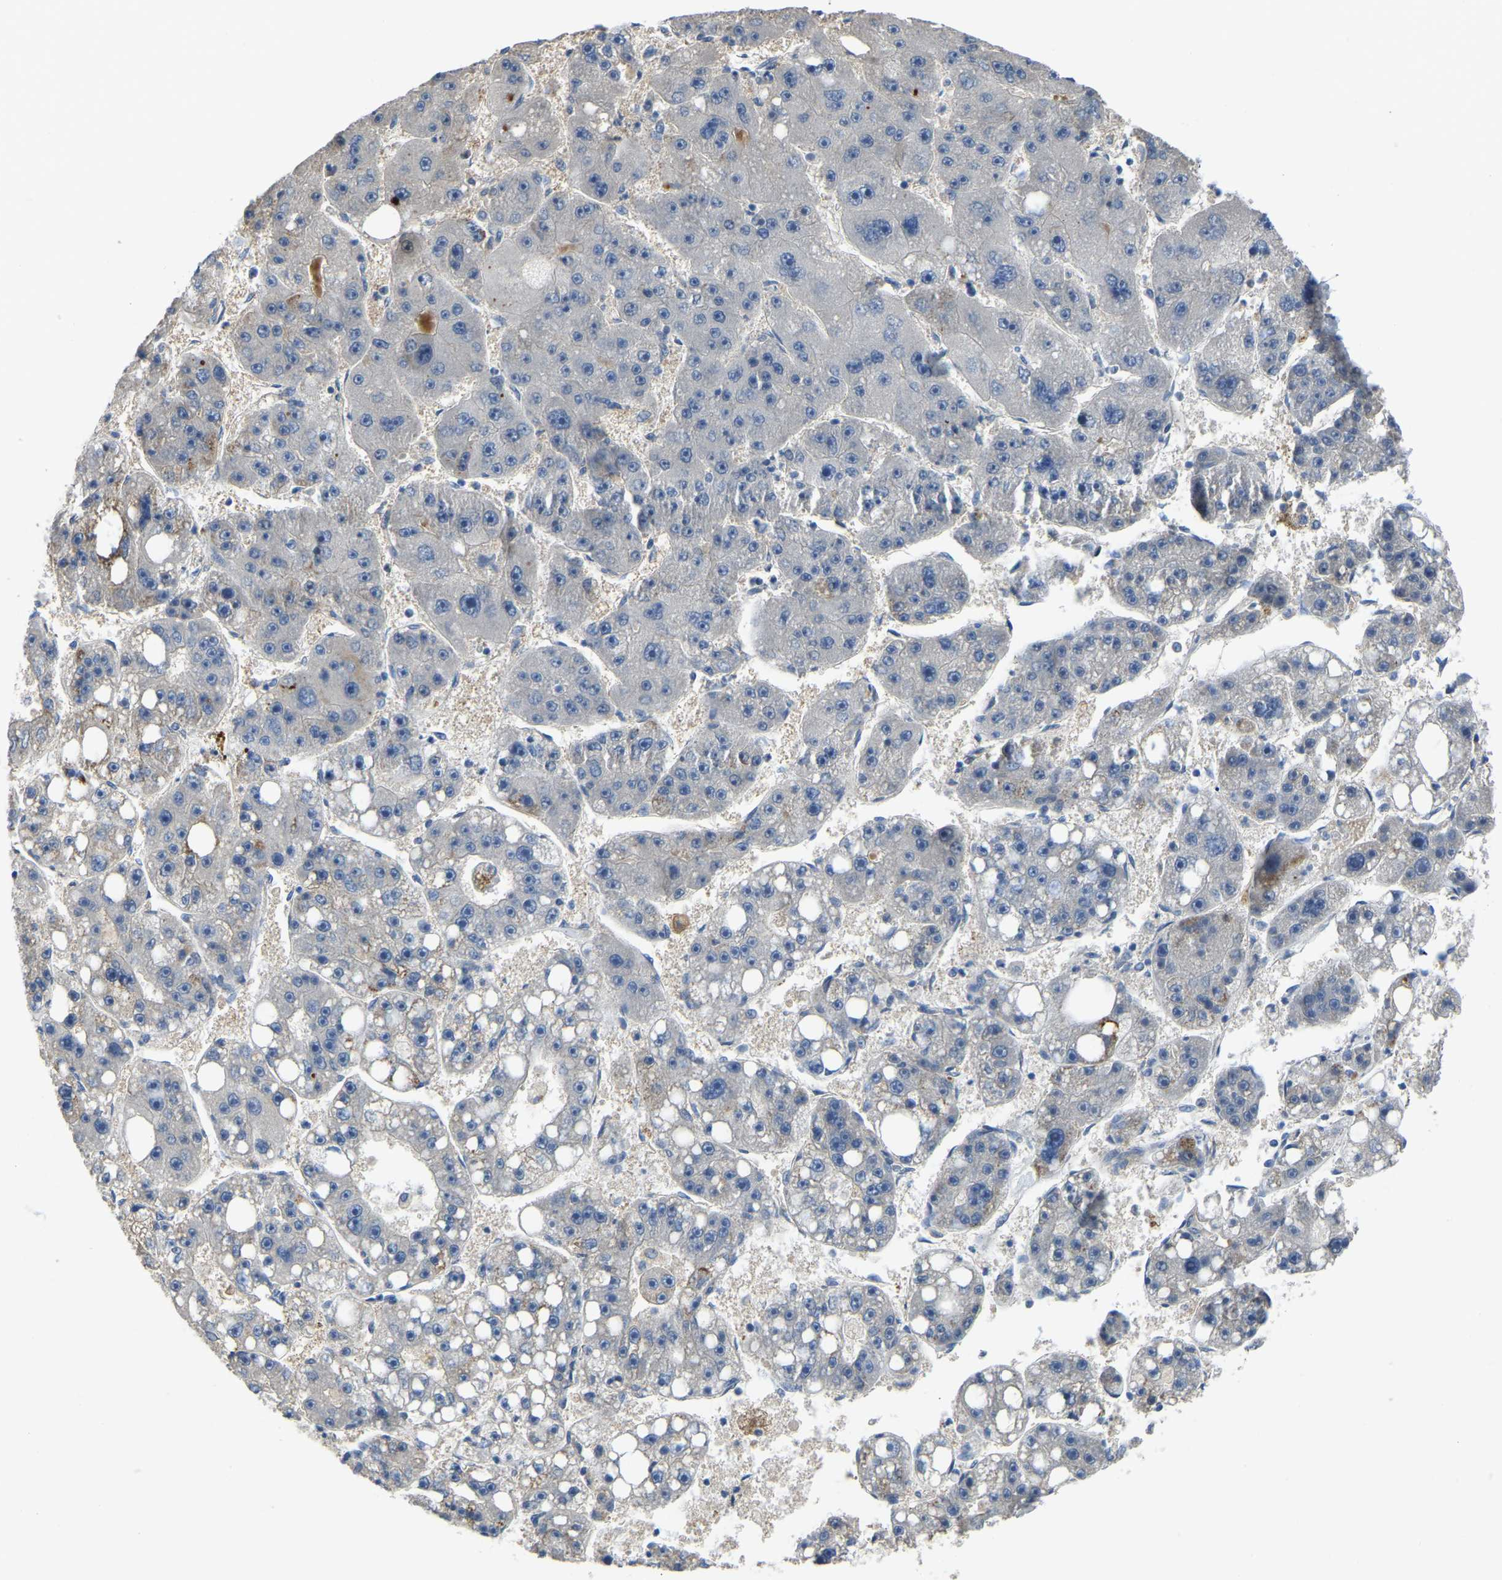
{"staining": {"intensity": "negative", "quantity": "none", "location": "none"}, "tissue": "liver cancer", "cell_type": "Tumor cells", "image_type": "cancer", "snomed": [{"axis": "morphology", "description": "Carcinoma, Hepatocellular, NOS"}, {"axis": "topography", "description": "Liver"}], "caption": "Histopathology image shows no protein expression in tumor cells of hepatocellular carcinoma (liver) tissue.", "gene": "HIGD2B", "patient": {"sex": "female", "age": 61}}